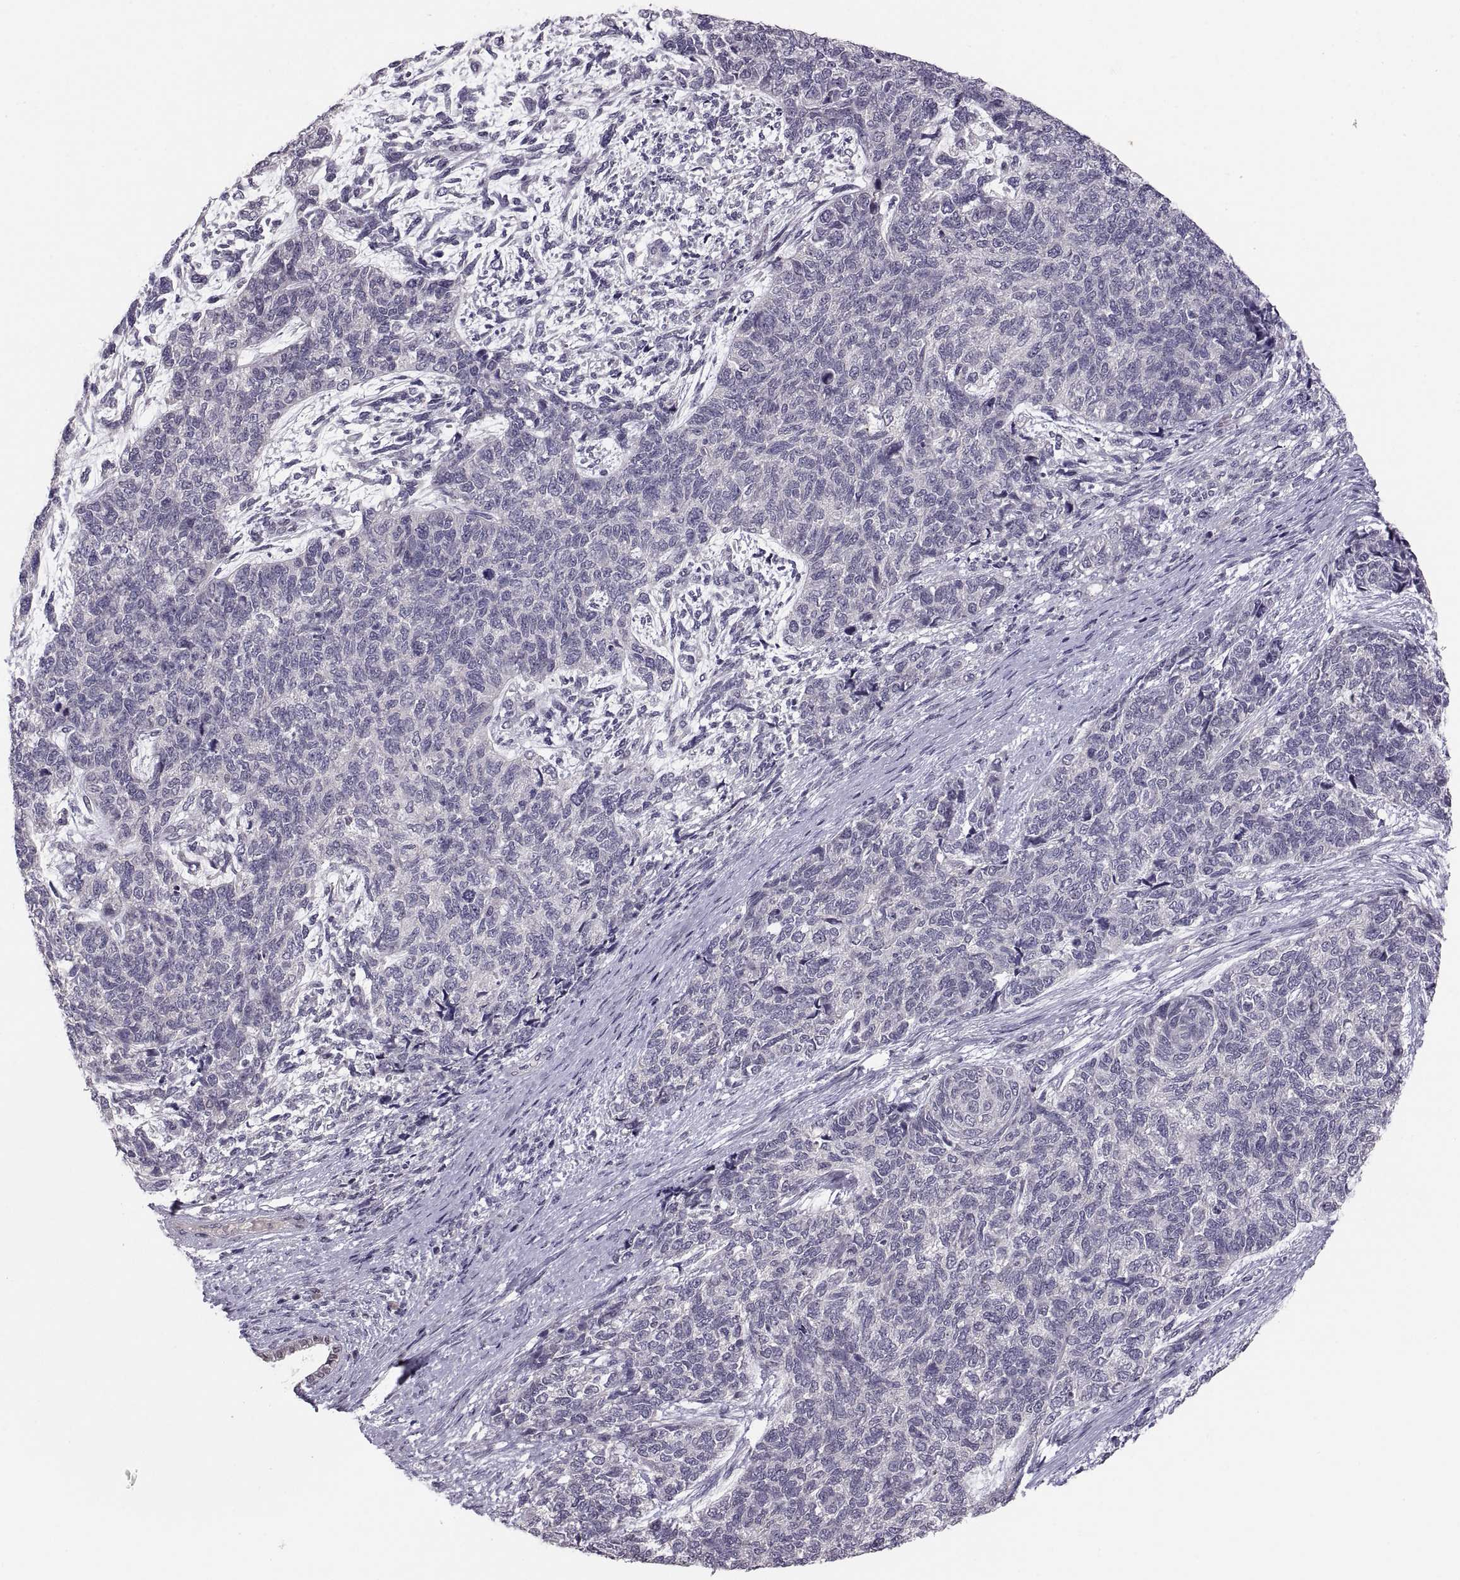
{"staining": {"intensity": "negative", "quantity": "none", "location": "none"}, "tissue": "cervical cancer", "cell_type": "Tumor cells", "image_type": "cancer", "snomed": [{"axis": "morphology", "description": "Squamous cell carcinoma, NOS"}, {"axis": "topography", "description": "Cervix"}], "caption": "DAB (3,3'-diaminobenzidine) immunohistochemical staining of human squamous cell carcinoma (cervical) demonstrates no significant expression in tumor cells.", "gene": "PAX2", "patient": {"sex": "female", "age": 63}}